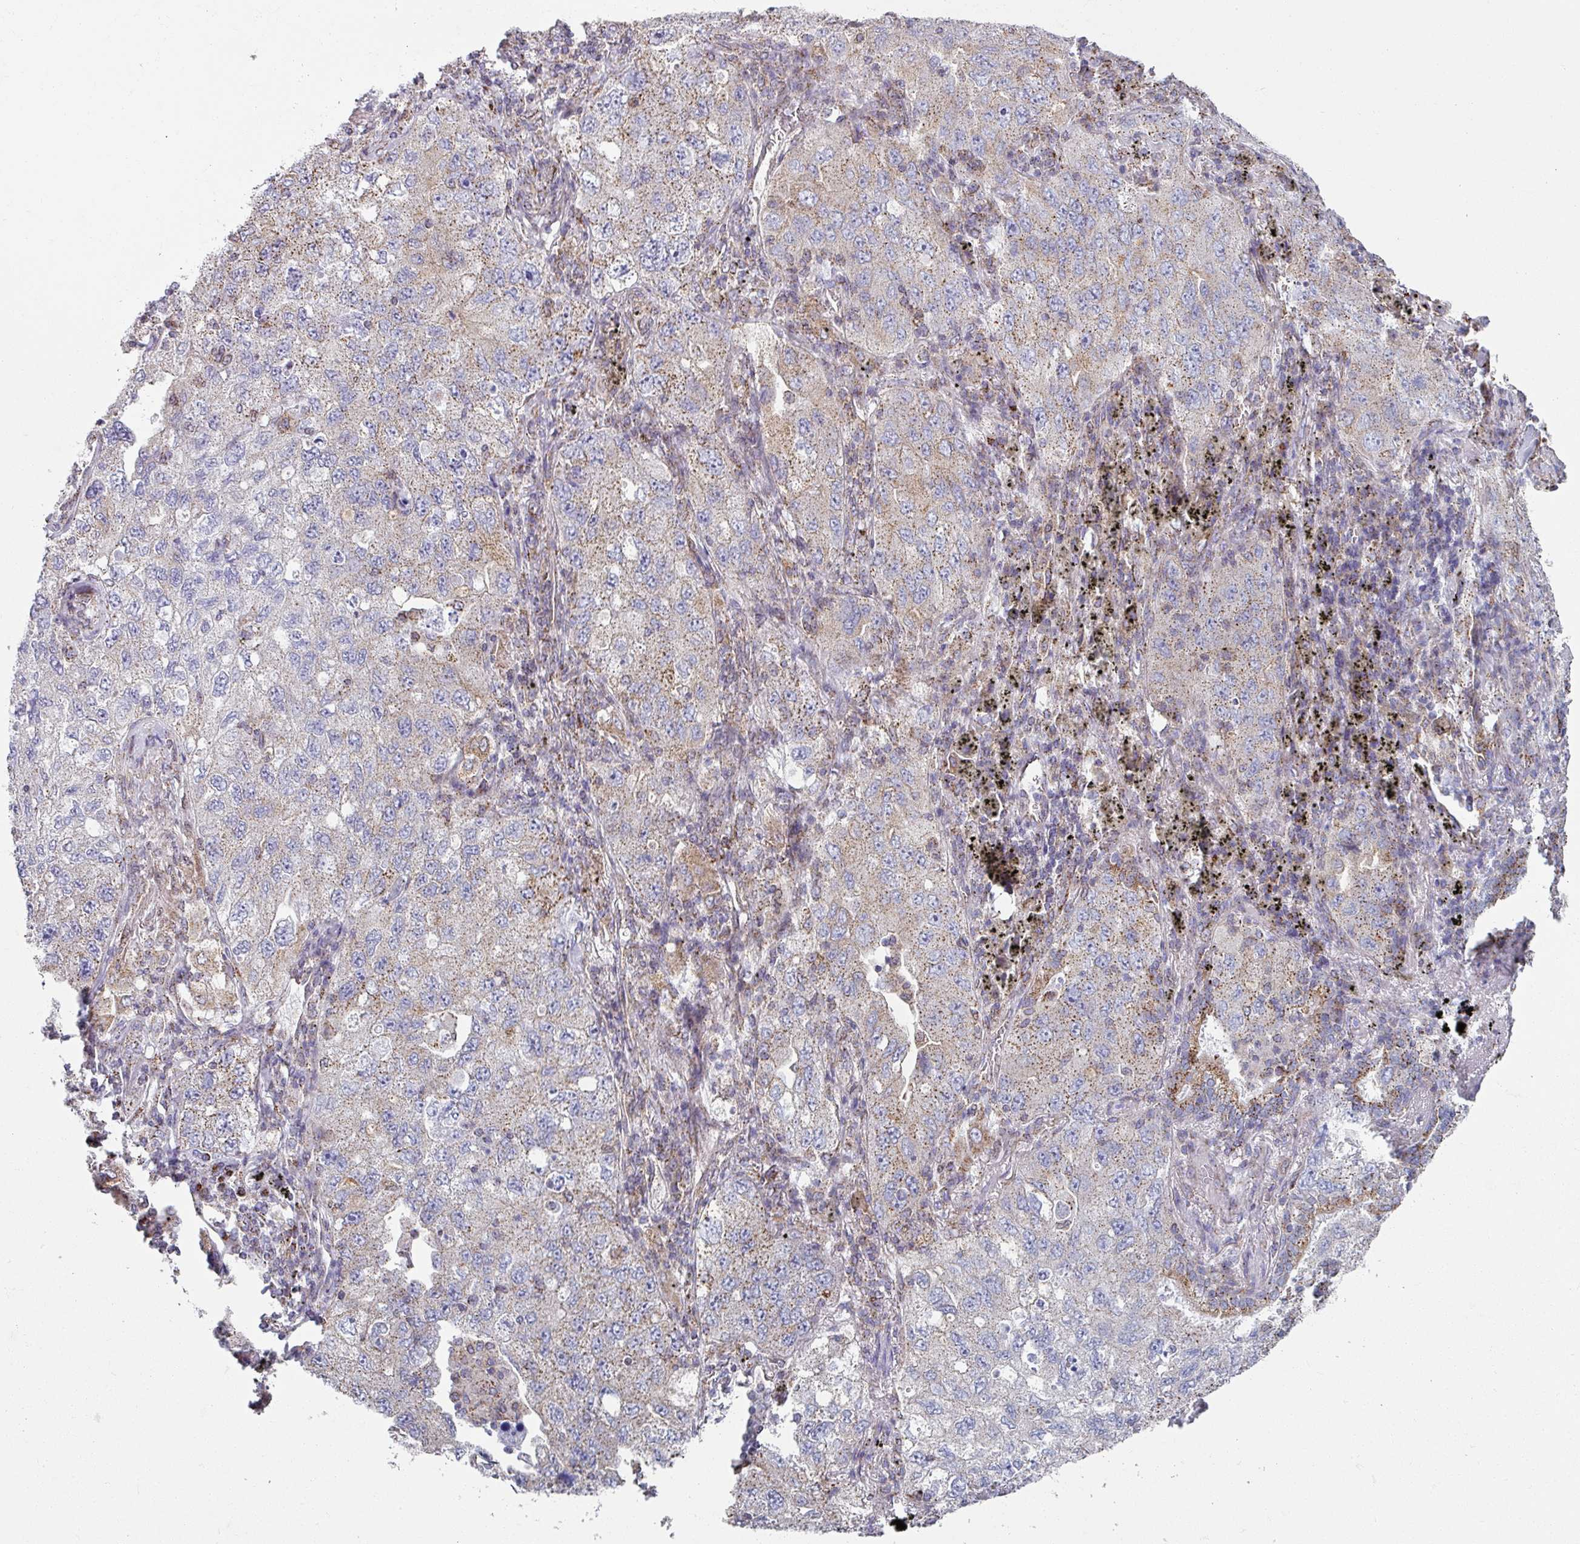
{"staining": {"intensity": "moderate", "quantity": "25%-75%", "location": "cytoplasmic/membranous"}, "tissue": "lung cancer", "cell_type": "Tumor cells", "image_type": "cancer", "snomed": [{"axis": "morphology", "description": "Adenocarcinoma, NOS"}, {"axis": "topography", "description": "Lung"}], "caption": "IHC (DAB) staining of lung cancer (adenocarcinoma) reveals moderate cytoplasmic/membranous protein staining in about 25%-75% of tumor cells.", "gene": "CCDC85B", "patient": {"sex": "female", "age": 57}}